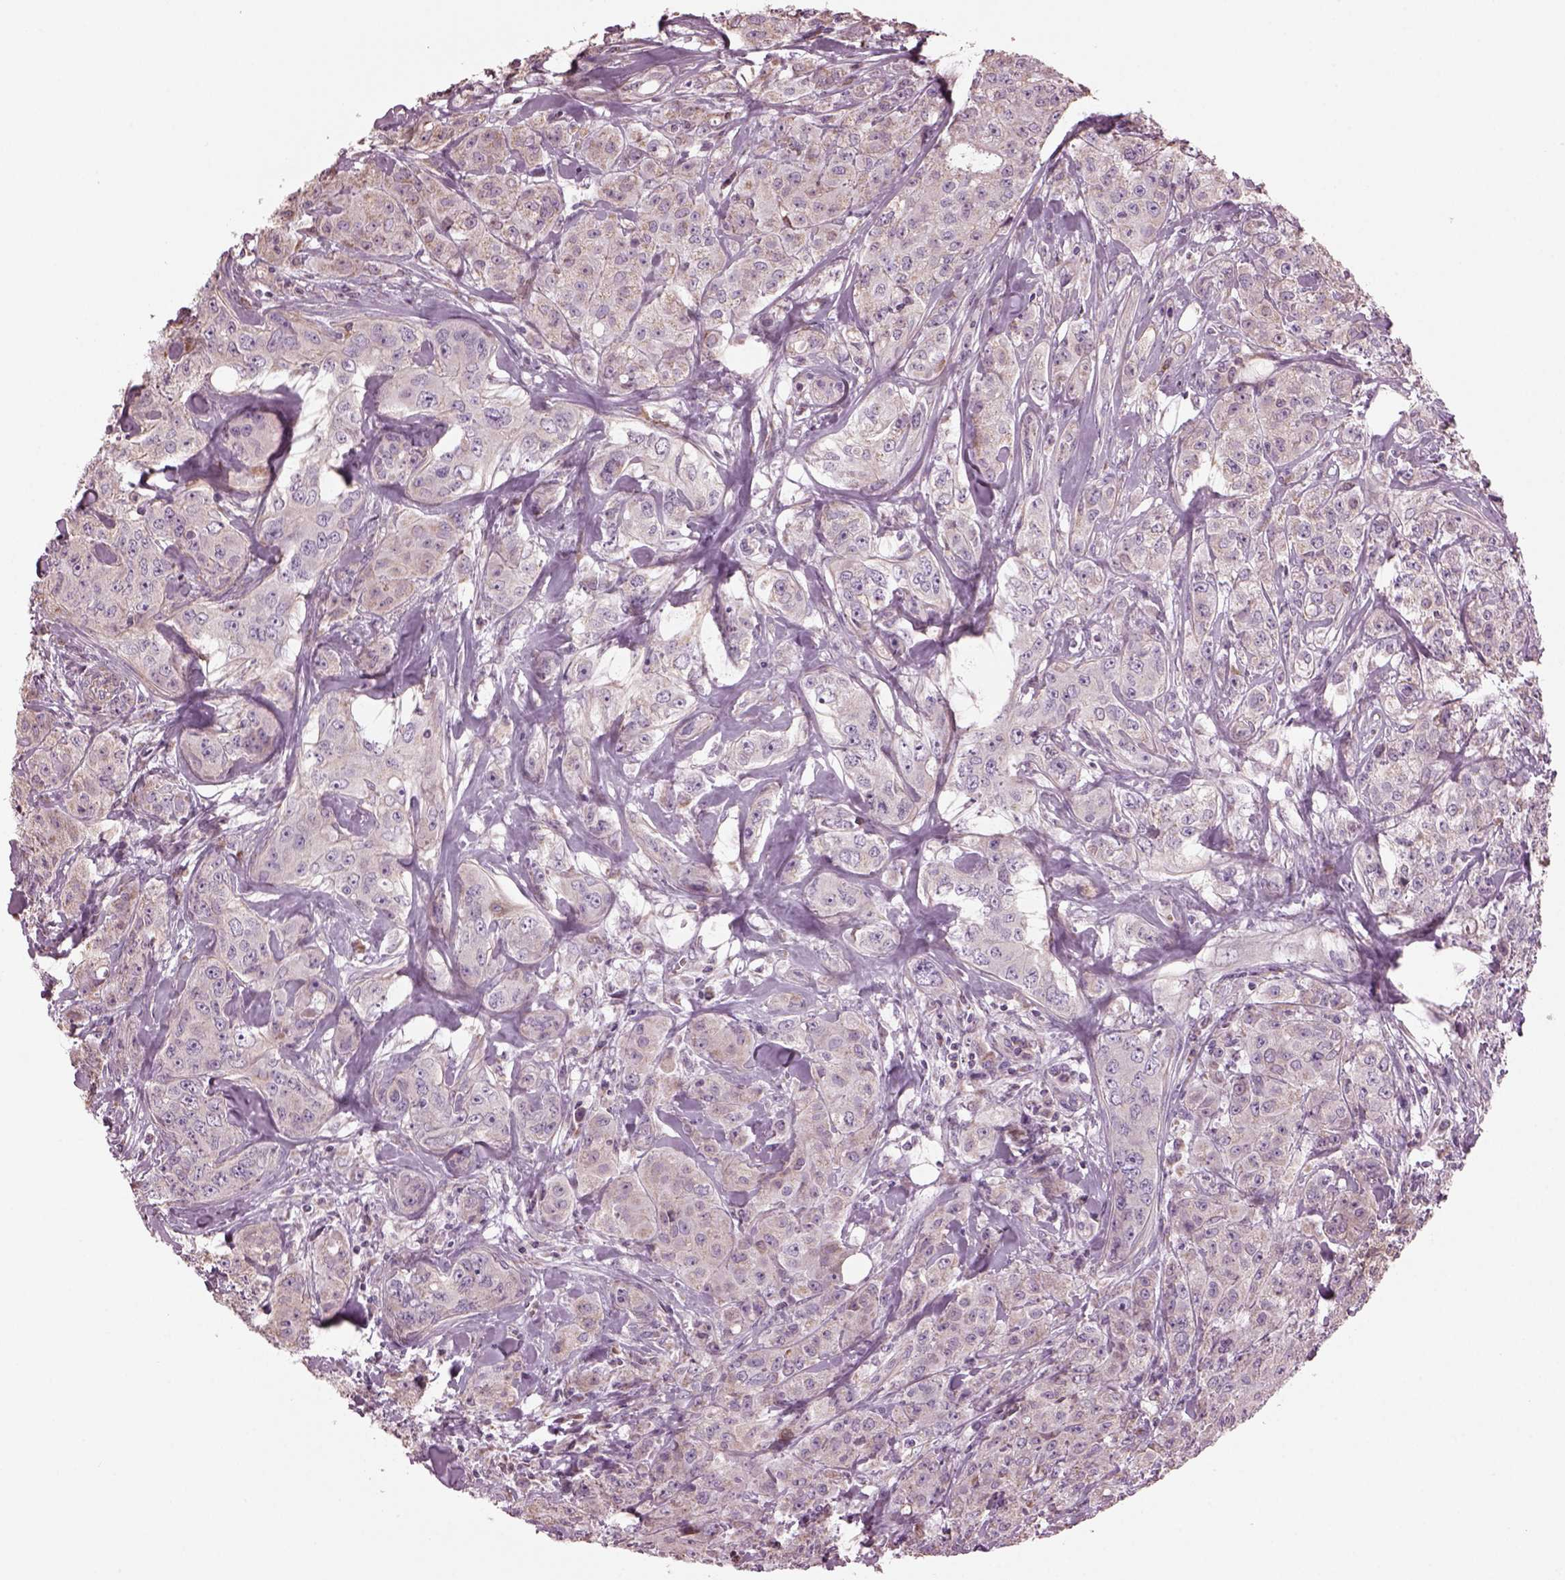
{"staining": {"intensity": "weak", "quantity": "<25%", "location": "cytoplasmic/membranous"}, "tissue": "breast cancer", "cell_type": "Tumor cells", "image_type": "cancer", "snomed": [{"axis": "morphology", "description": "Duct carcinoma"}, {"axis": "topography", "description": "Breast"}], "caption": "Breast intraductal carcinoma was stained to show a protein in brown. There is no significant expression in tumor cells.", "gene": "SPATA7", "patient": {"sex": "female", "age": 43}}